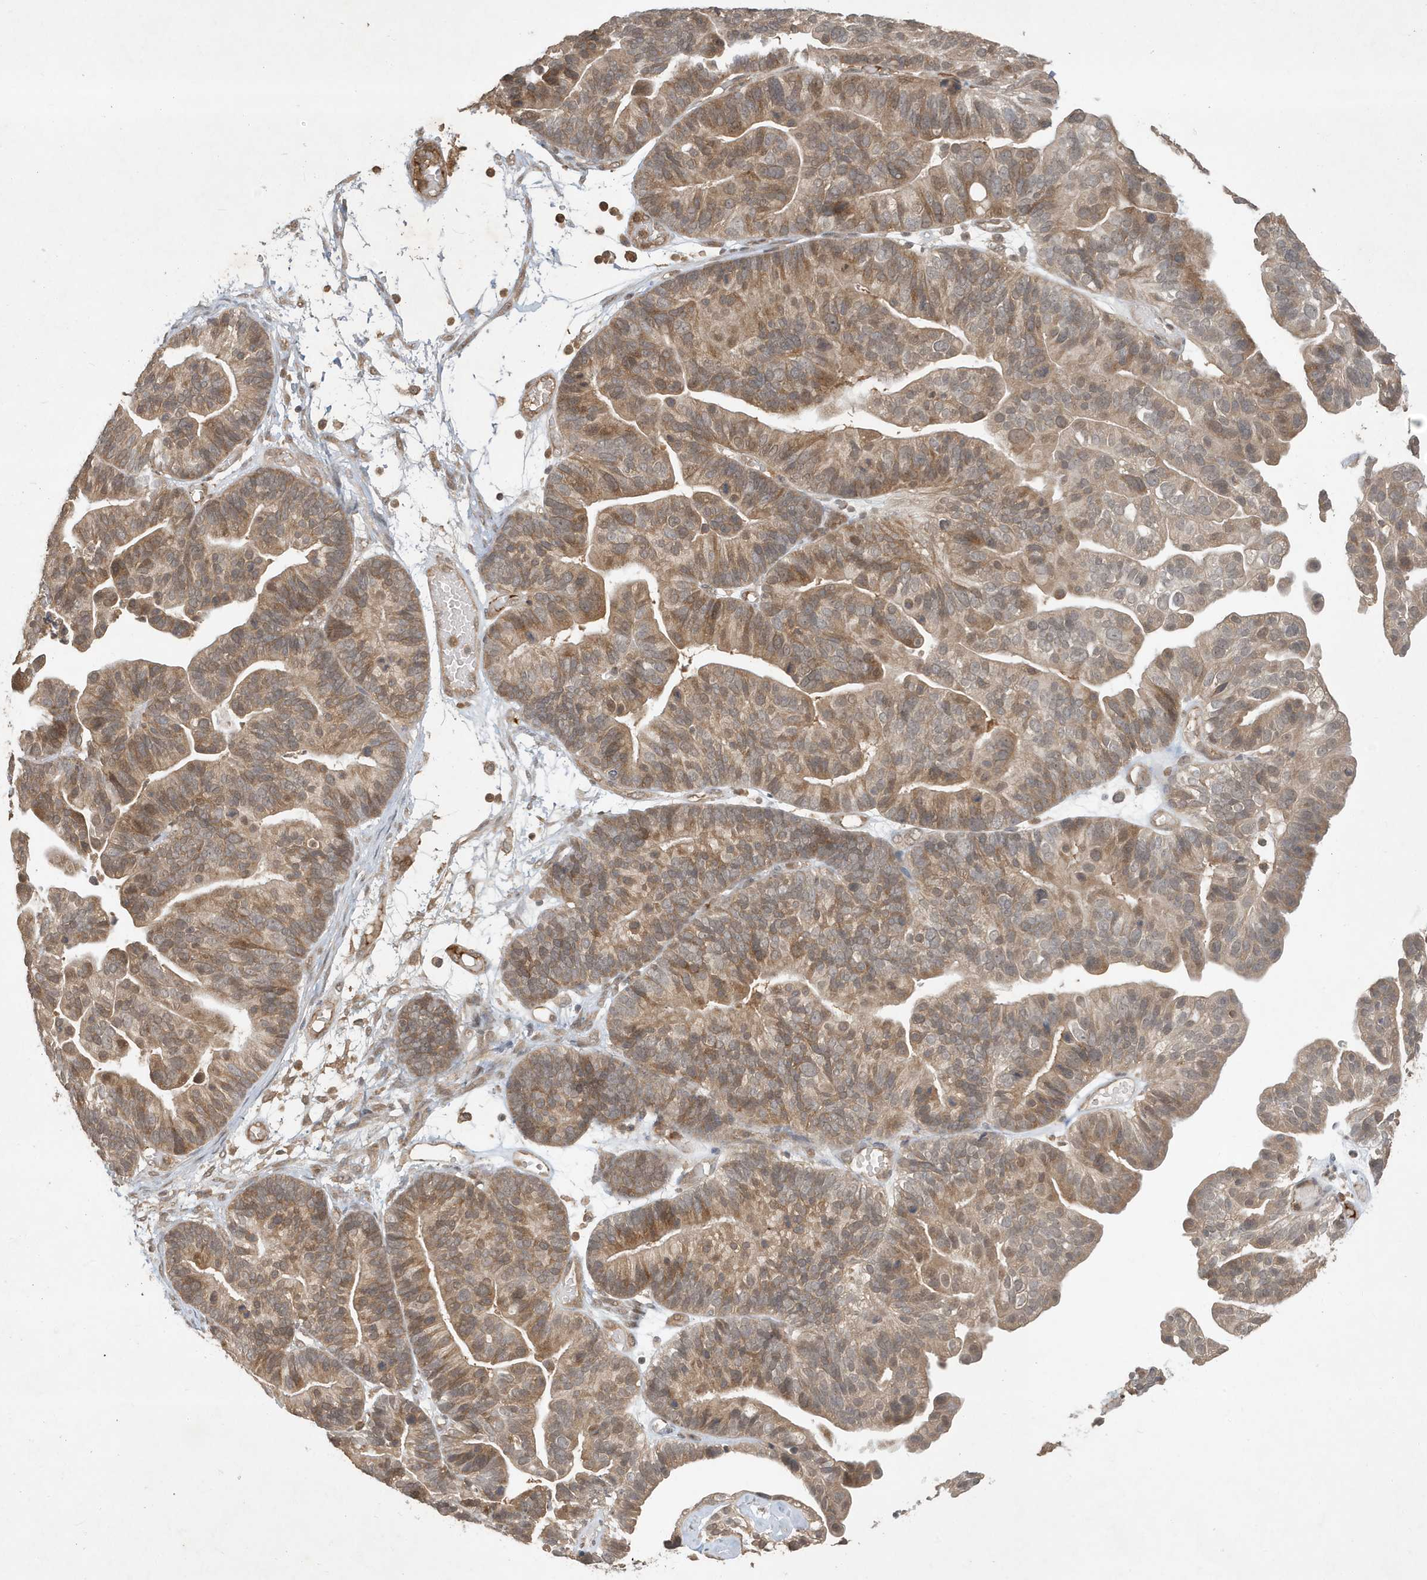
{"staining": {"intensity": "moderate", "quantity": ">75%", "location": "cytoplasmic/membranous"}, "tissue": "ovarian cancer", "cell_type": "Tumor cells", "image_type": "cancer", "snomed": [{"axis": "morphology", "description": "Cystadenocarcinoma, serous, NOS"}, {"axis": "topography", "description": "Ovary"}], "caption": "A photomicrograph of ovarian cancer stained for a protein demonstrates moderate cytoplasmic/membranous brown staining in tumor cells. (brown staining indicates protein expression, while blue staining denotes nuclei).", "gene": "ABCB9", "patient": {"sex": "female", "age": 56}}